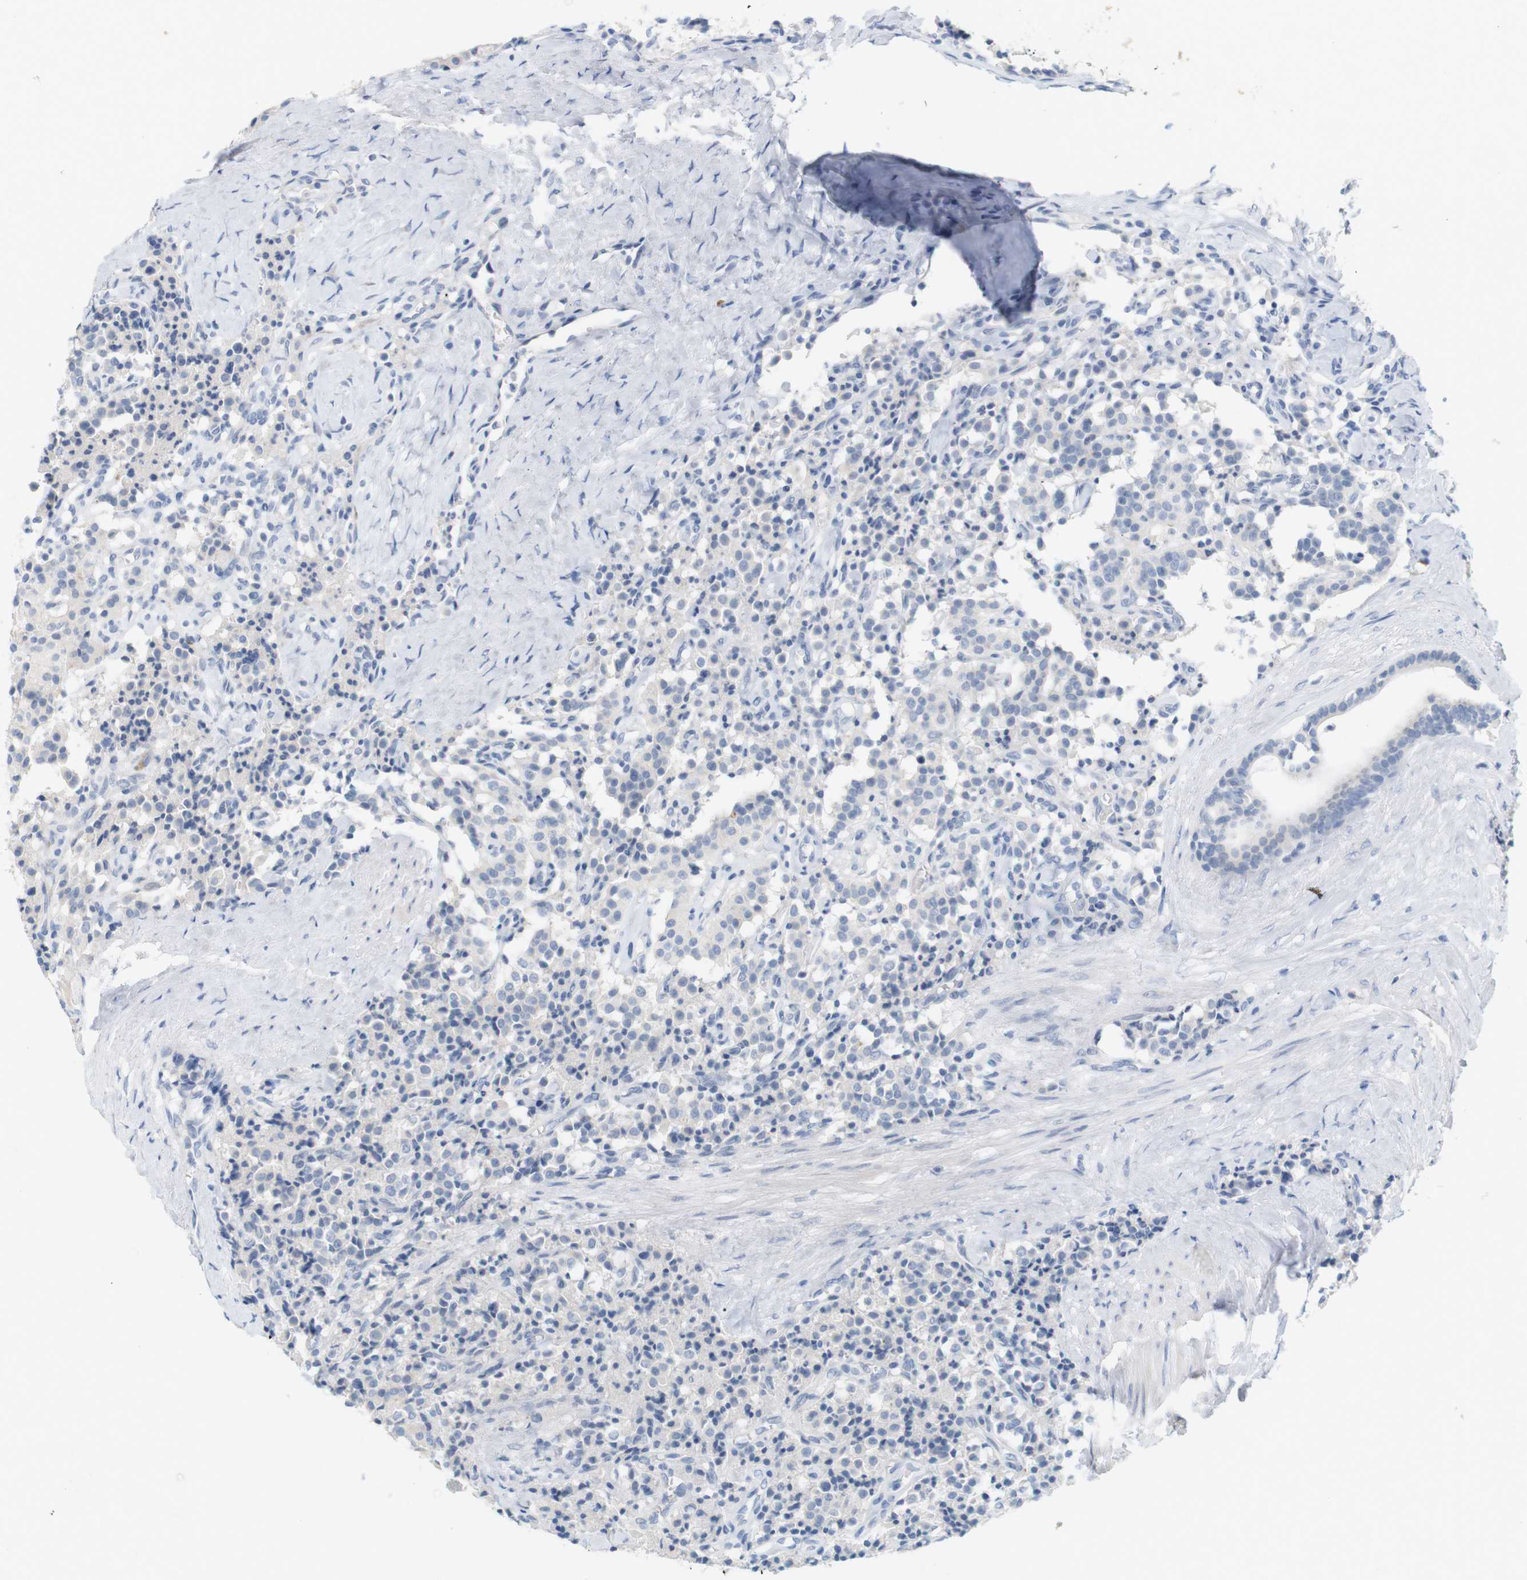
{"staining": {"intensity": "negative", "quantity": "none", "location": "none"}, "tissue": "carcinoid", "cell_type": "Tumor cells", "image_type": "cancer", "snomed": [{"axis": "morphology", "description": "Carcinoid, malignant, NOS"}, {"axis": "topography", "description": "Lung"}], "caption": "Immunohistochemistry (IHC) of human carcinoid (malignant) displays no staining in tumor cells.", "gene": "RGS9", "patient": {"sex": "male", "age": 30}}